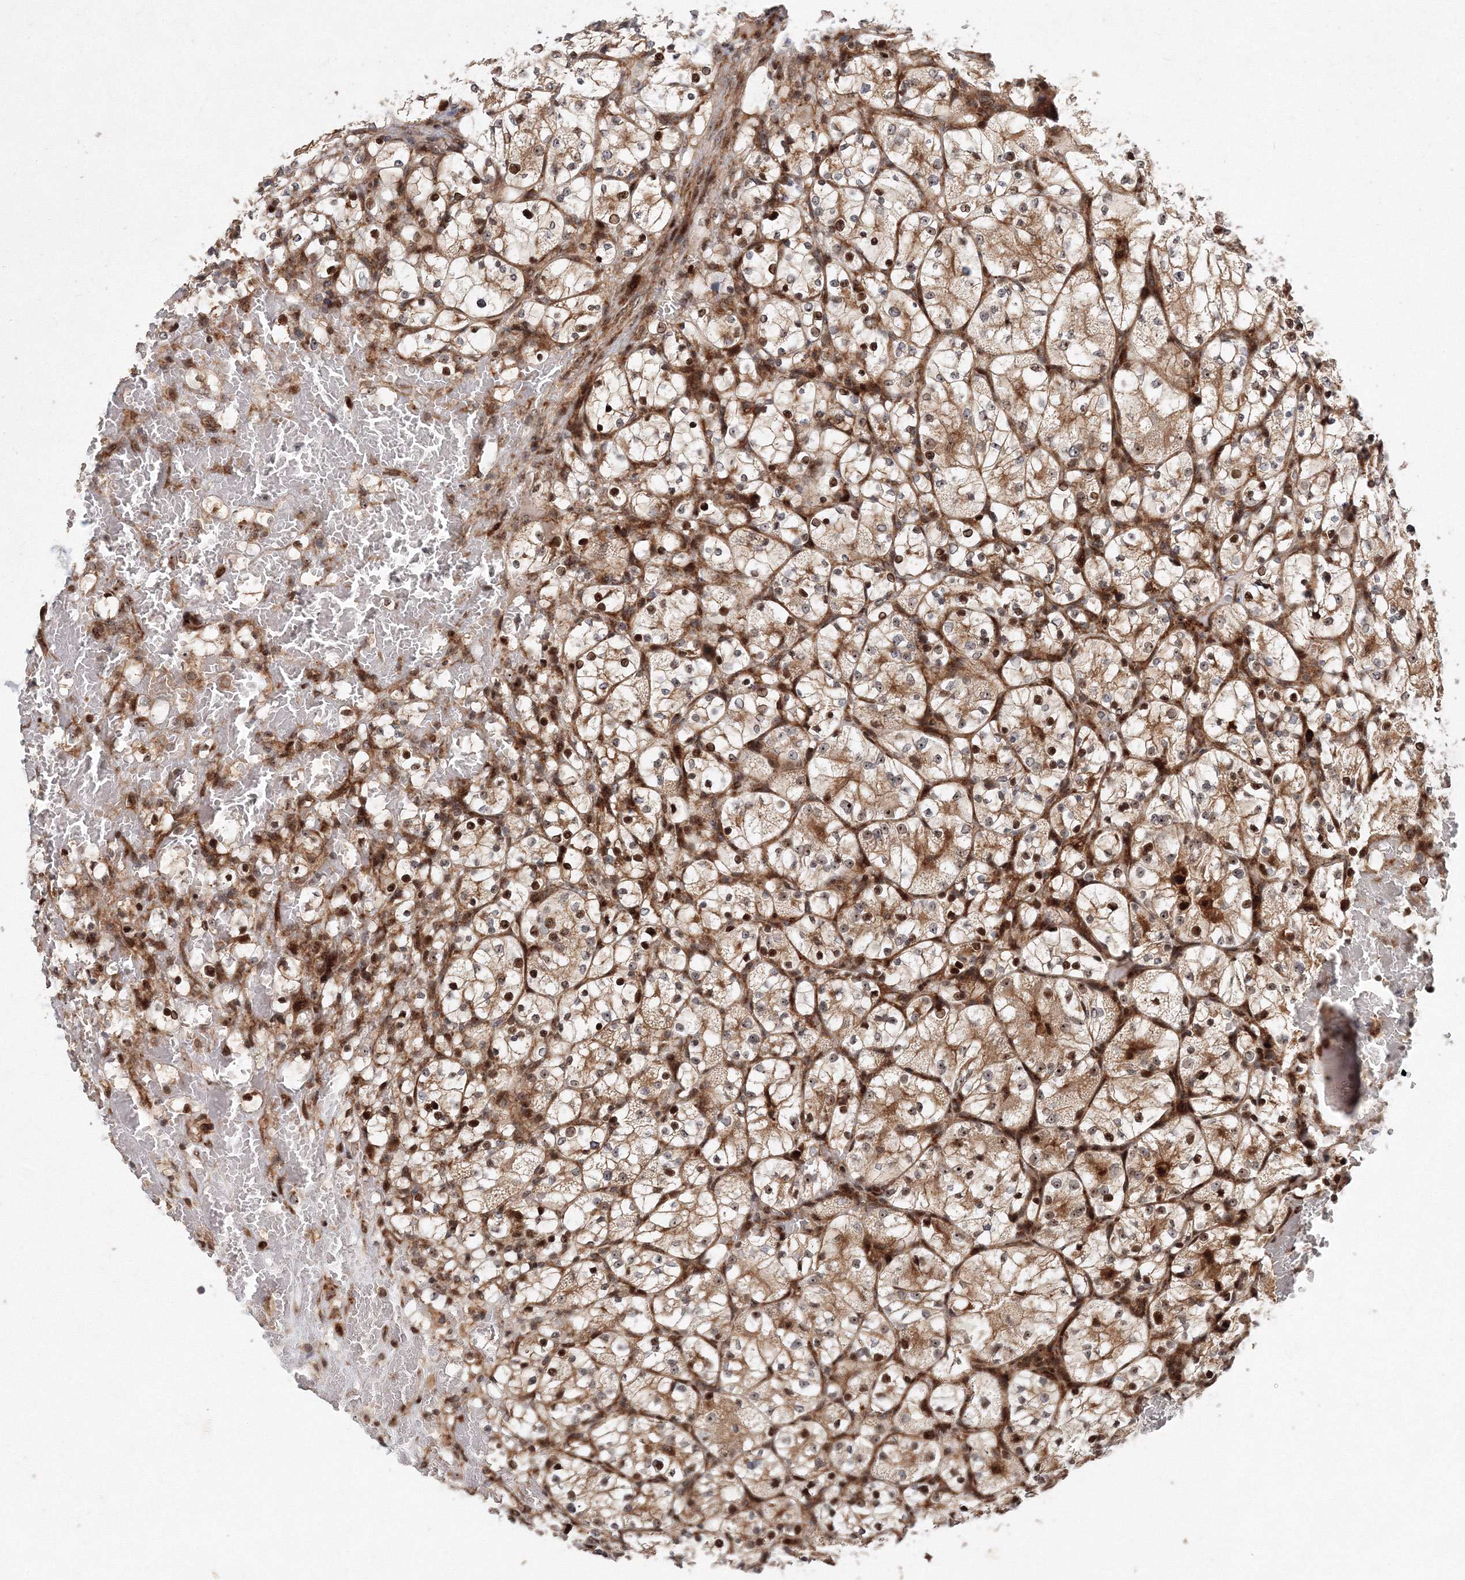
{"staining": {"intensity": "moderate", "quantity": ">75%", "location": "cytoplasmic/membranous,nuclear"}, "tissue": "renal cancer", "cell_type": "Tumor cells", "image_type": "cancer", "snomed": [{"axis": "morphology", "description": "Adenocarcinoma, NOS"}, {"axis": "topography", "description": "Kidney"}], "caption": "Moderate cytoplasmic/membranous and nuclear expression for a protein is seen in about >75% of tumor cells of renal cancer using IHC.", "gene": "ANKAR", "patient": {"sex": "female", "age": 69}}